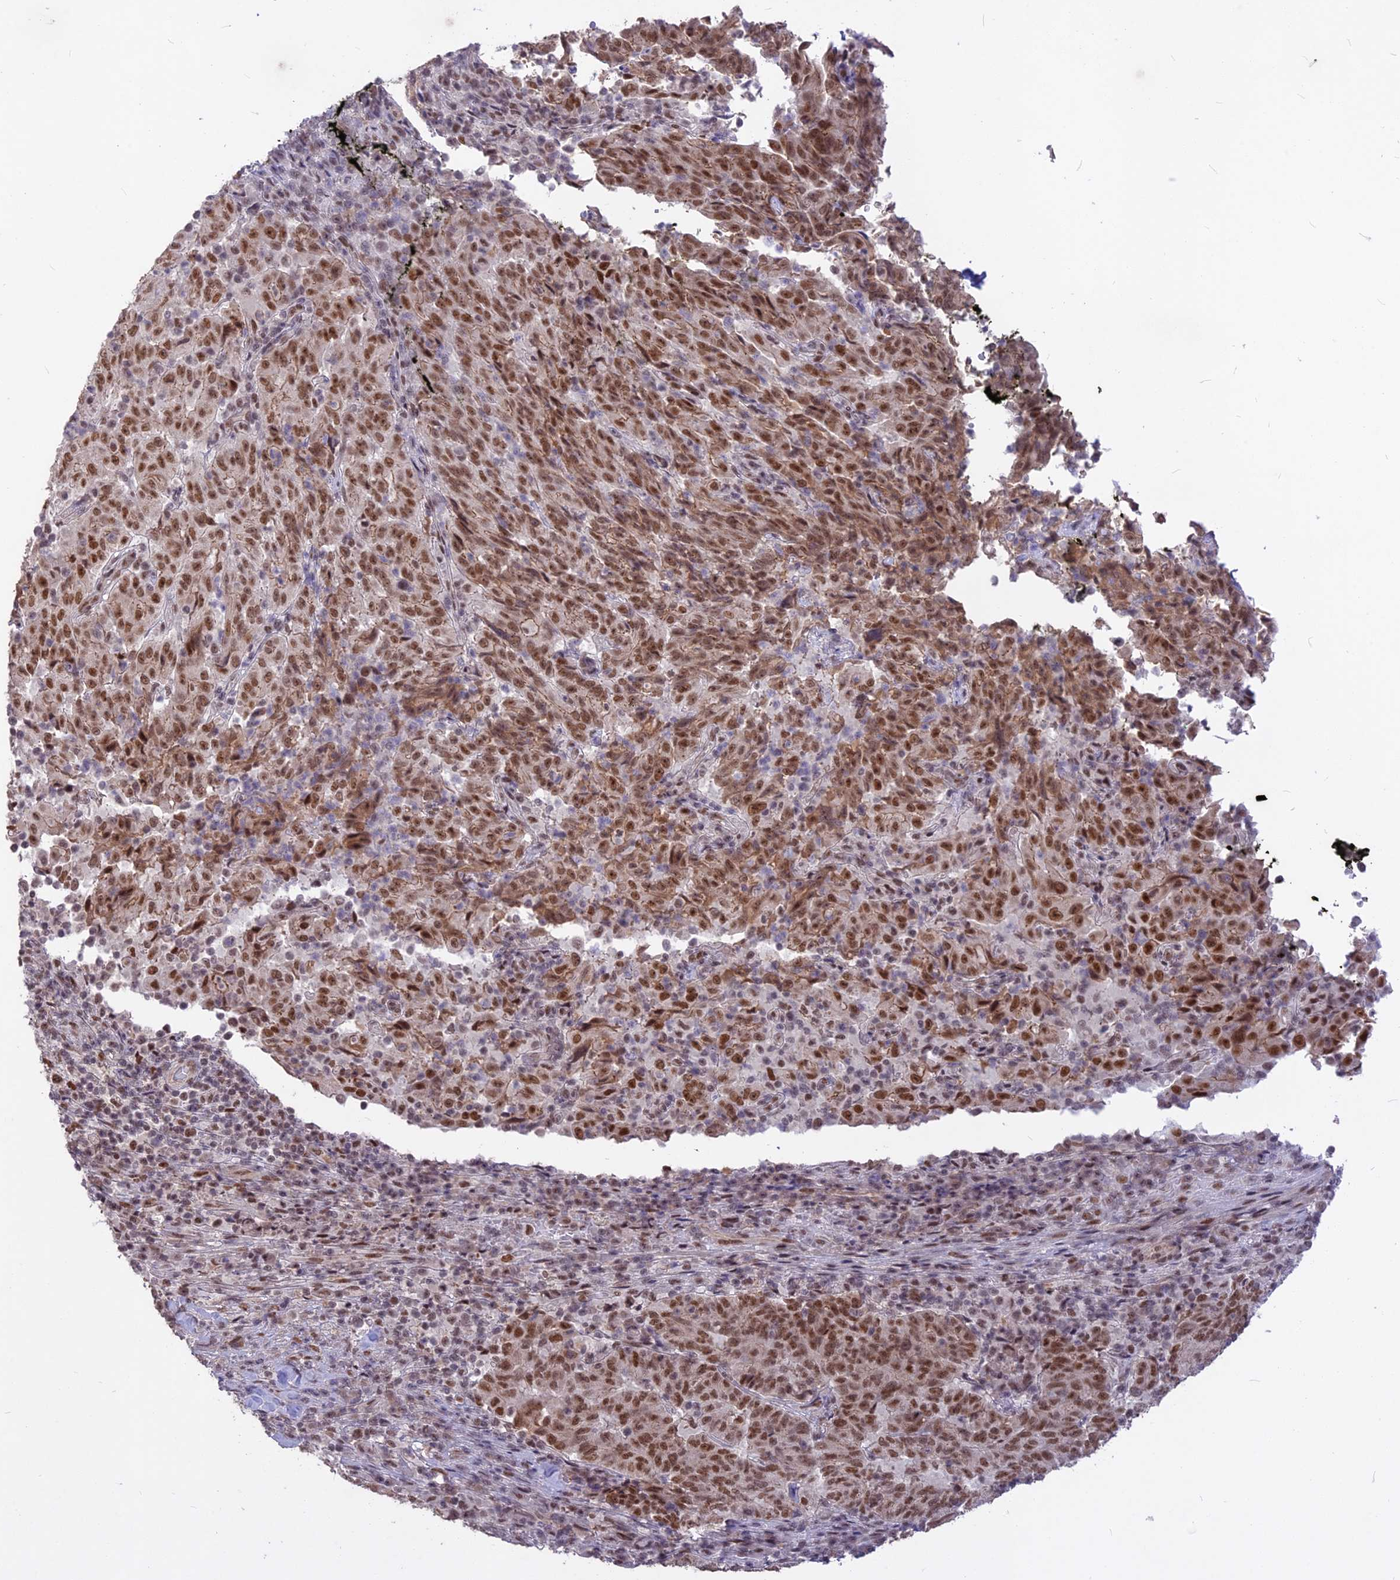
{"staining": {"intensity": "moderate", "quantity": ">75%", "location": "nuclear"}, "tissue": "pancreatic cancer", "cell_type": "Tumor cells", "image_type": "cancer", "snomed": [{"axis": "morphology", "description": "Adenocarcinoma, NOS"}, {"axis": "topography", "description": "Pancreas"}], "caption": "Protein expression analysis of human pancreatic cancer (adenocarcinoma) reveals moderate nuclear staining in approximately >75% of tumor cells.", "gene": "DIS3", "patient": {"sex": "male", "age": 63}}